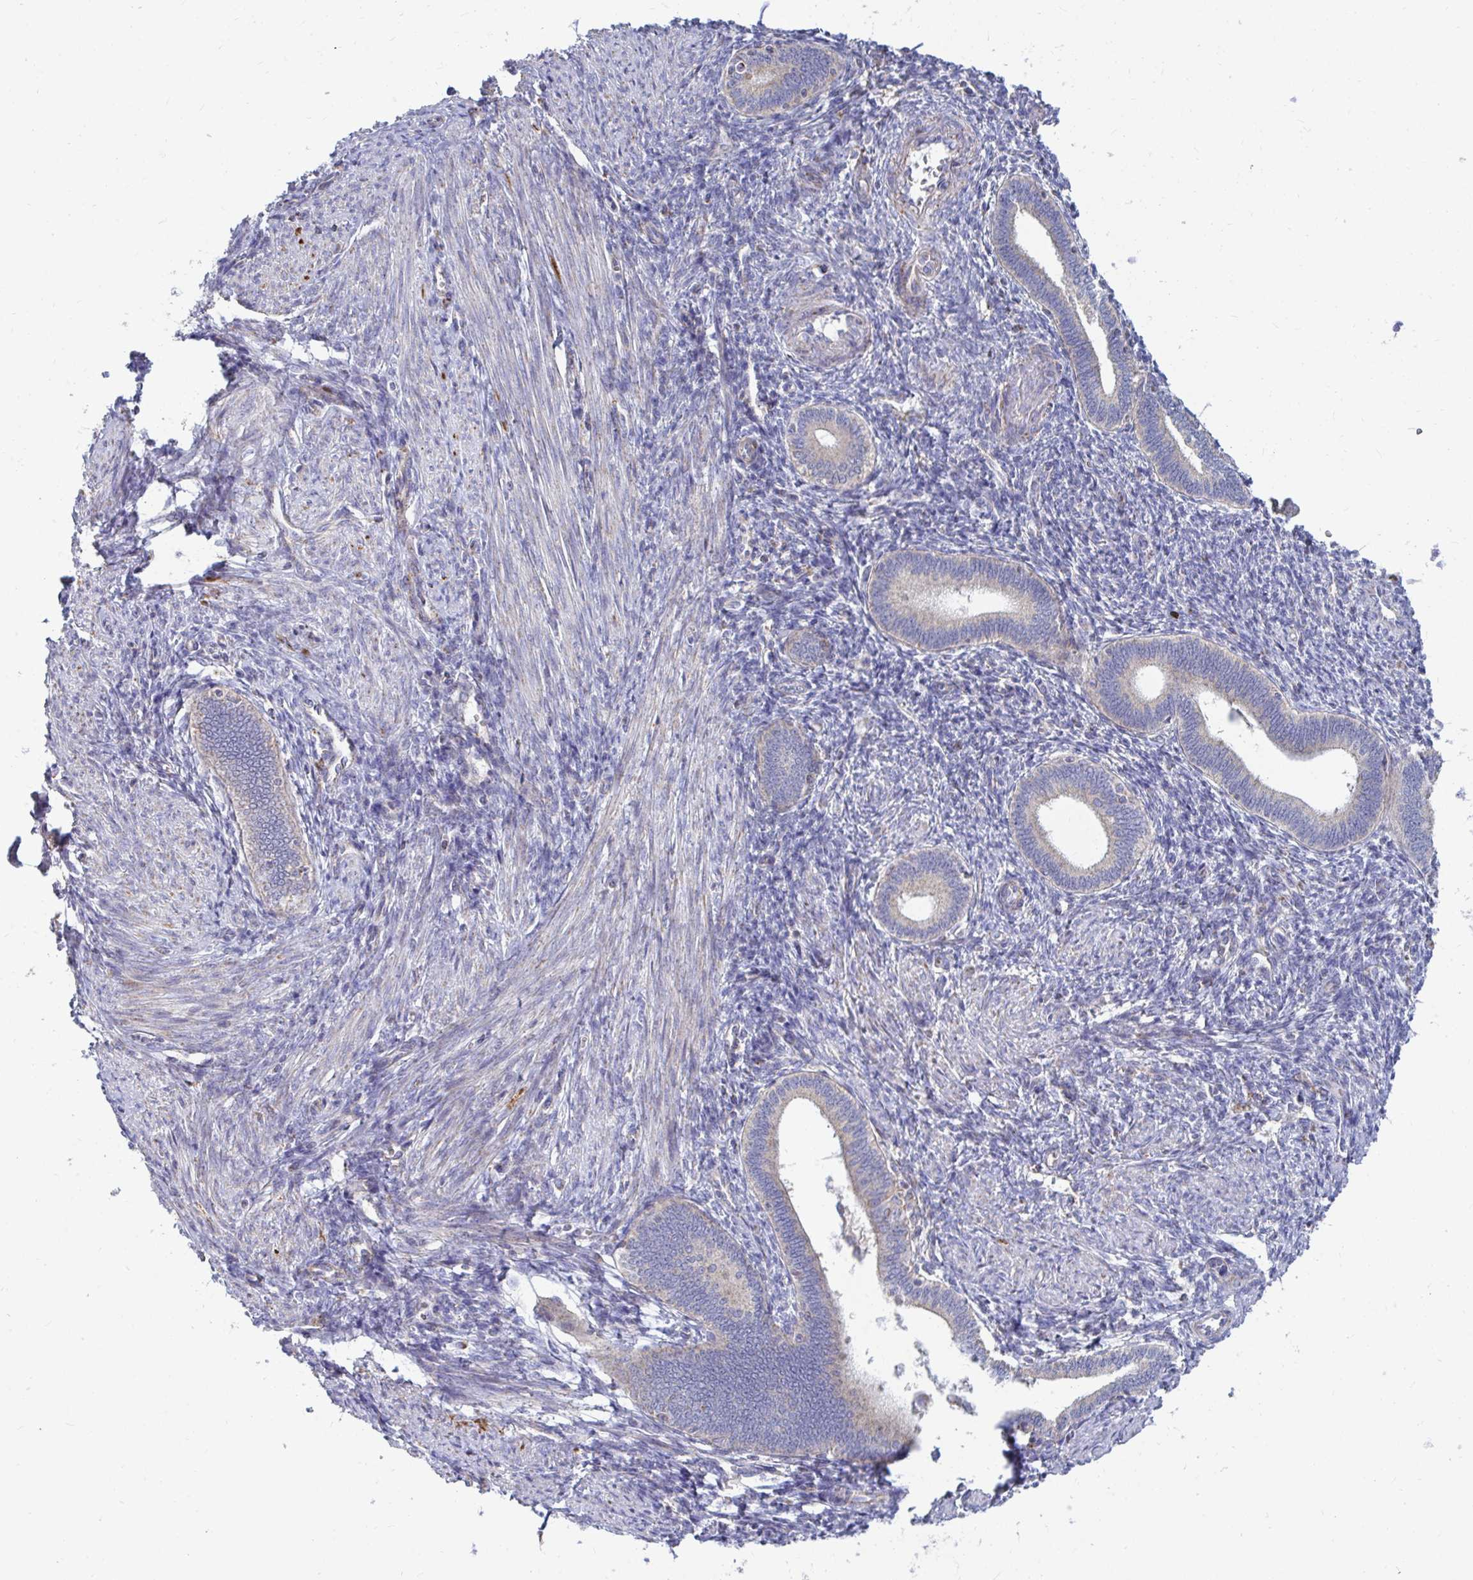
{"staining": {"intensity": "negative", "quantity": "none", "location": "none"}, "tissue": "endometrium", "cell_type": "Cells in endometrial stroma", "image_type": "normal", "snomed": [{"axis": "morphology", "description": "Normal tissue, NOS"}, {"axis": "topography", "description": "Endometrium"}], "caption": "This micrograph is of unremarkable endometrium stained with IHC to label a protein in brown with the nuclei are counter-stained blue. There is no staining in cells in endometrial stroma.", "gene": "OR10R2", "patient": {"sex": "female", "age": 41}}